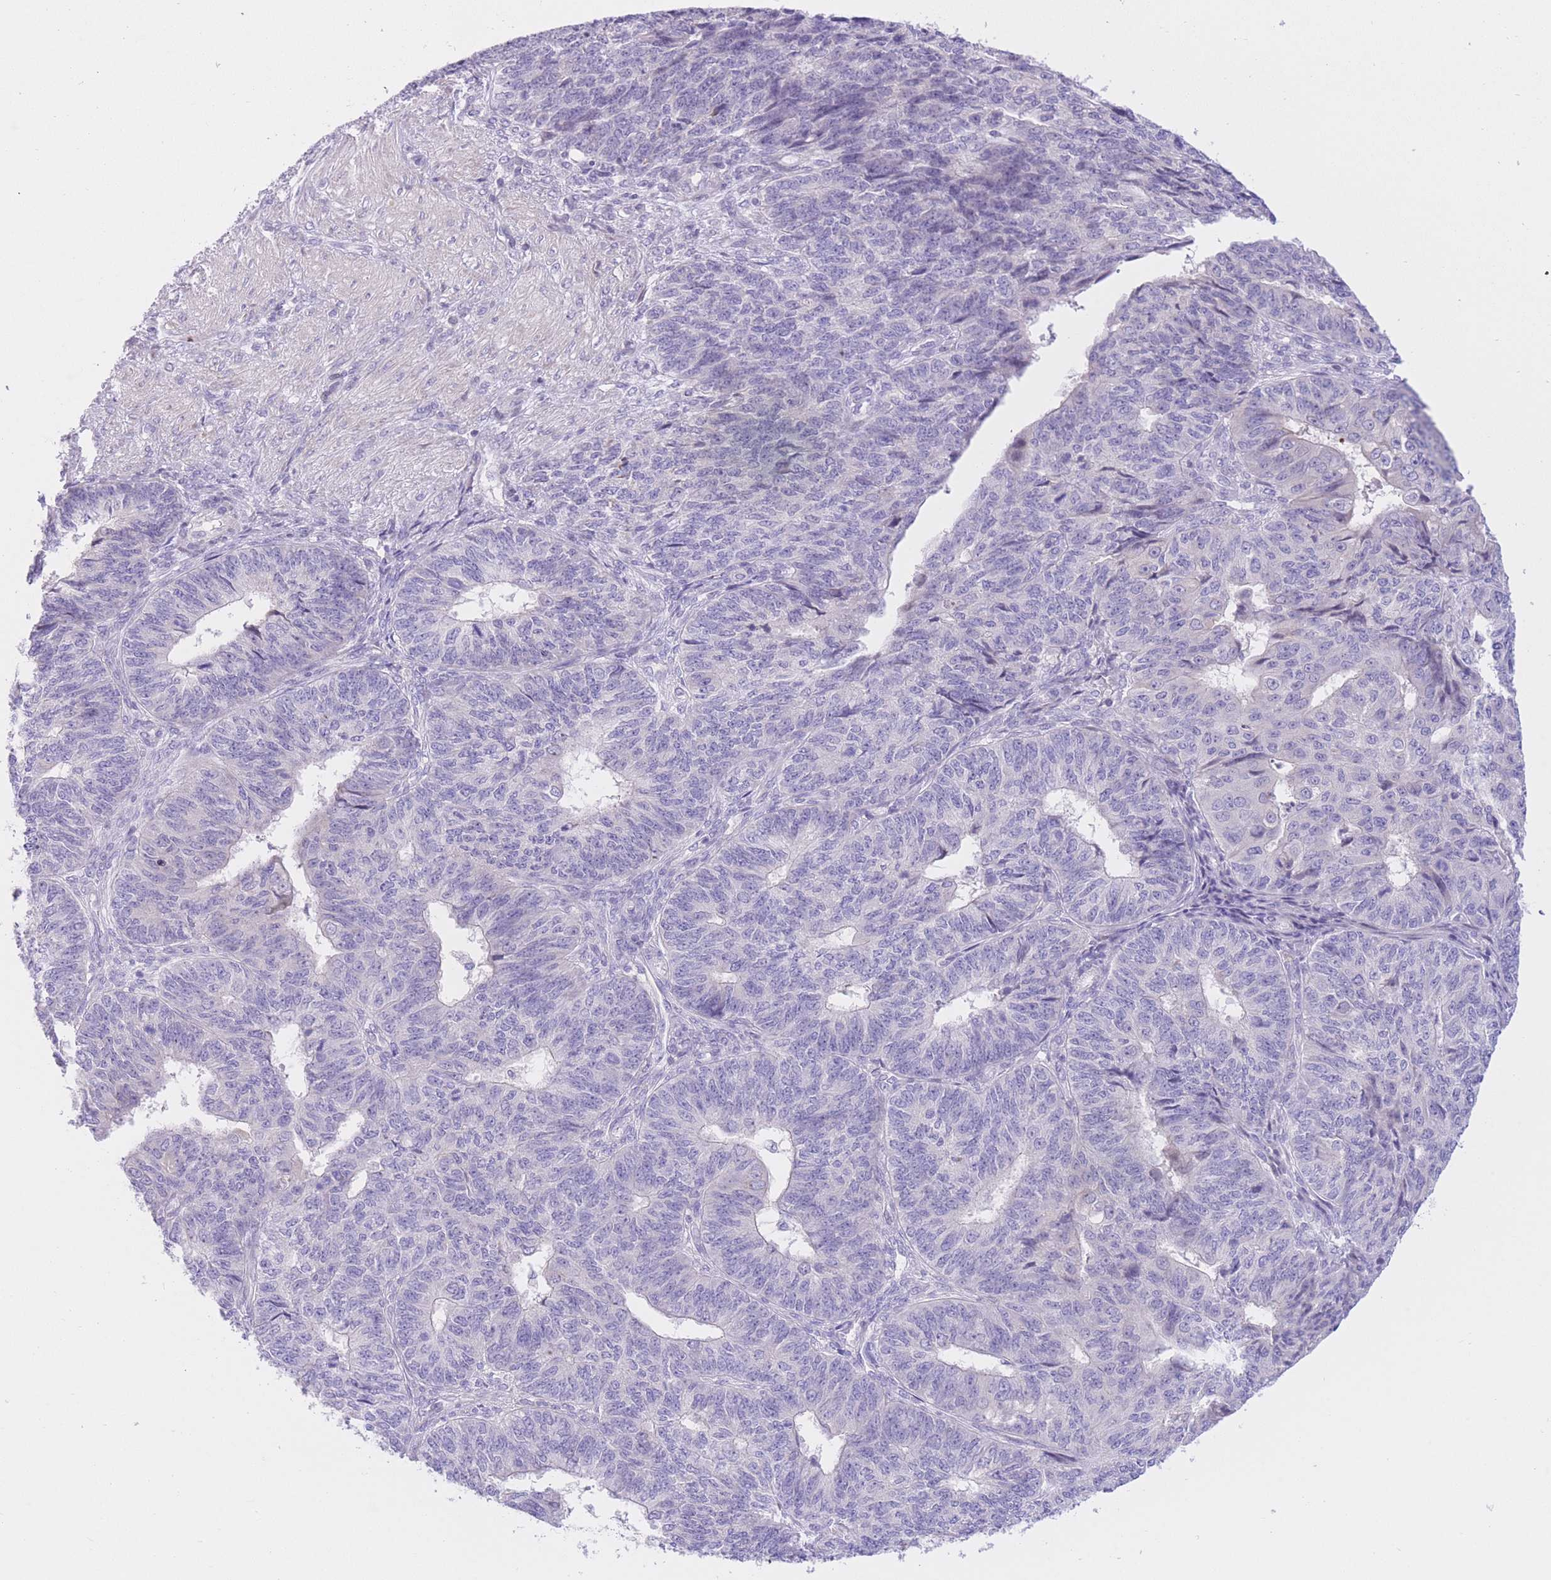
{"staining": {"intensity": "negative", "quantity": "none", "location": "none"}, "tissue": "endometrial cancer", "cell_type": "Tumor cells", "image_type": "cancer", "snomed": [{"axis": "morphology", "description": "Adenocarcinoma, NOS"}, {"axis": "topography", "description": "Endometrium"}], "caption": "Image shows no protein positivity in tumor cells of endometrial cancer tissue.", "gene": "RPL39L", "patient": {"sex": "female", "age": 32}}